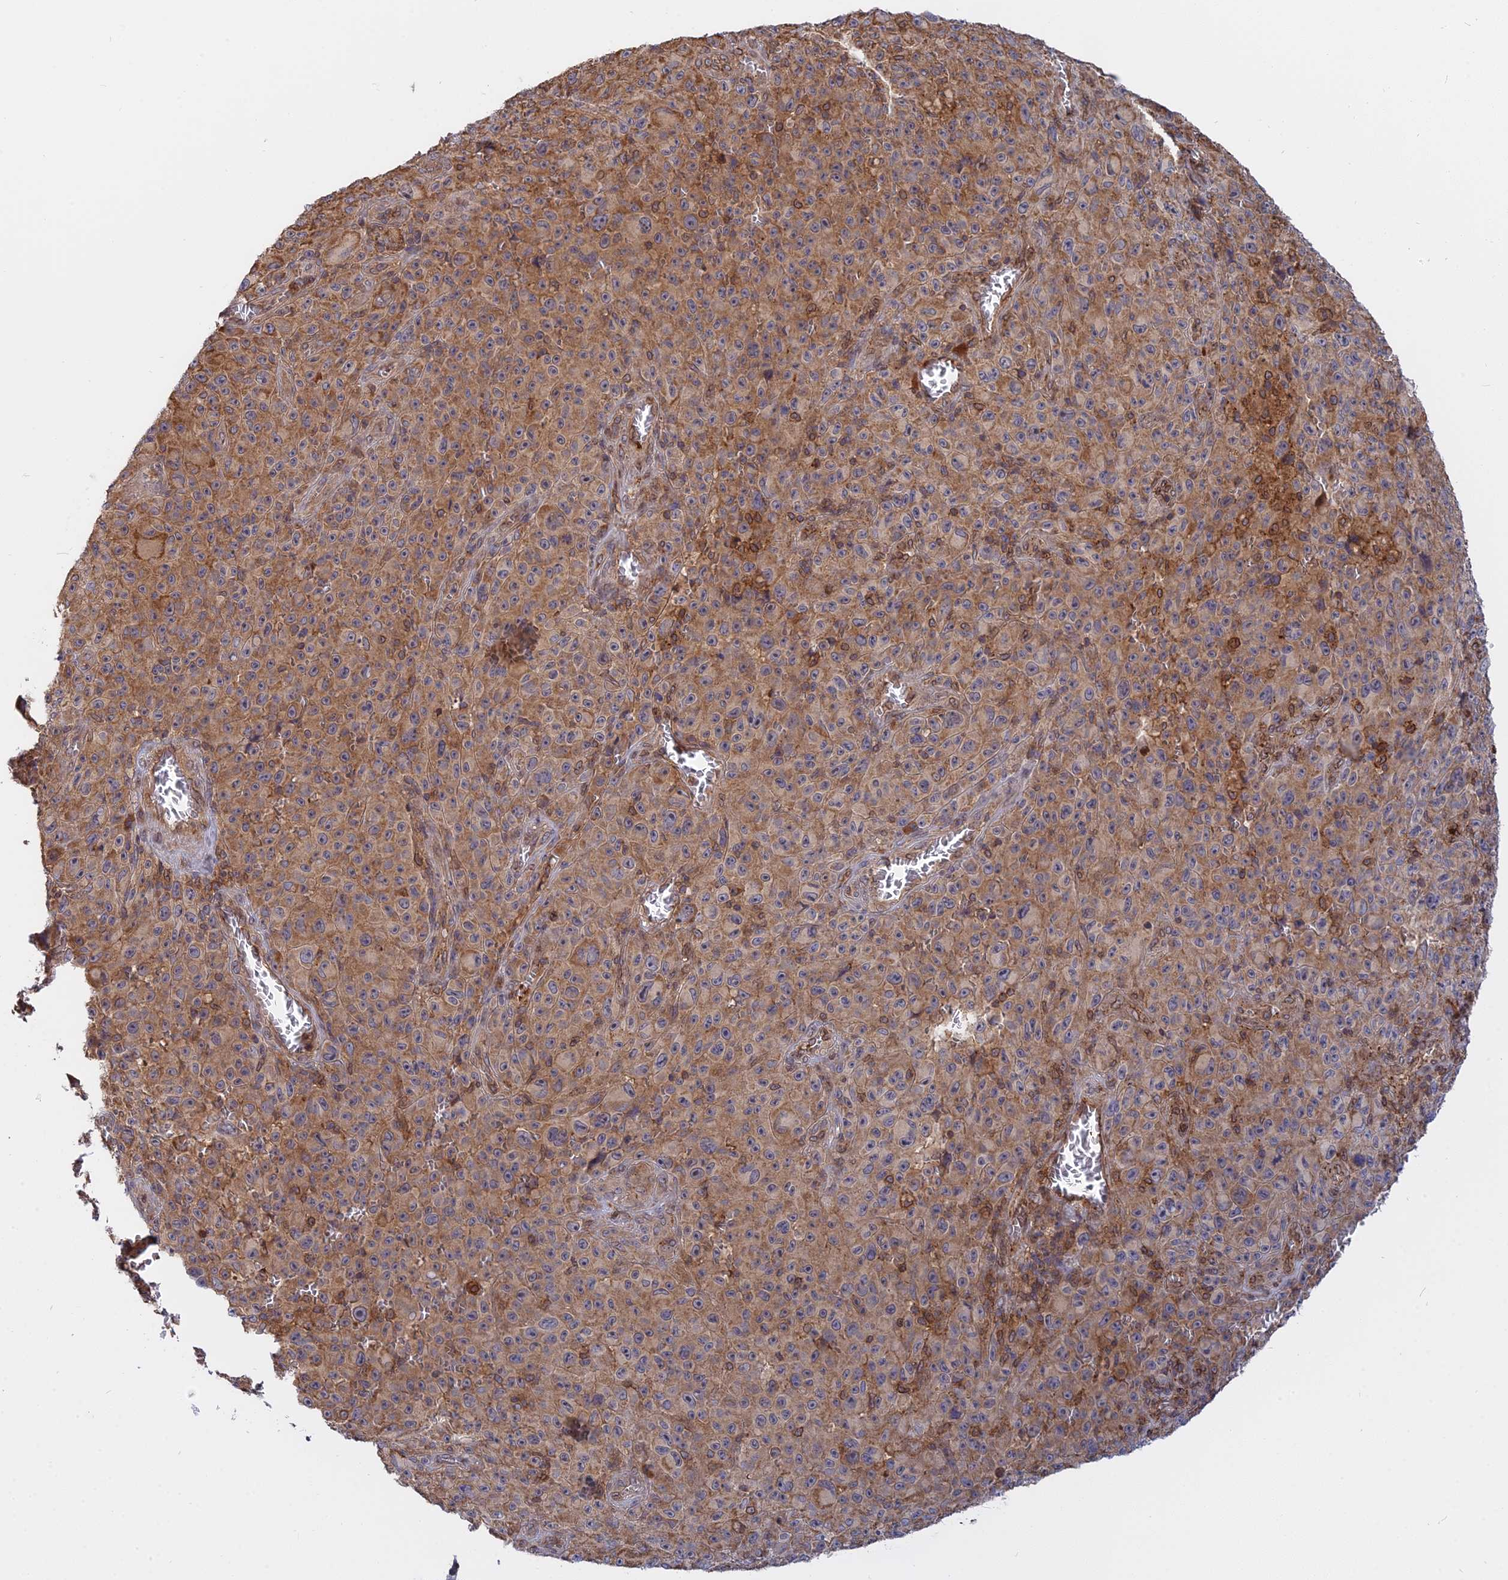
{"staining": {"intensity": "moderate", "quantity": ">75%", "location": "cytoplasmic/membranous"}, "tissue": "melanoma", "cell_type": "Tumor cells", "image_type": "cancer", "snomed": [{"axis": "morphology", "description": "Malignant melanoma, NOS"}, {"axis": "topography", "description": "Skin"}], "caption": "This is a histology image of immunohistochemistry staining of melanoma, which shows moderate positivity in the cytoplasmic/membranous of tumor cells.", "gene": "IL21R", "patient": {"sex": "female", "age": 82}}